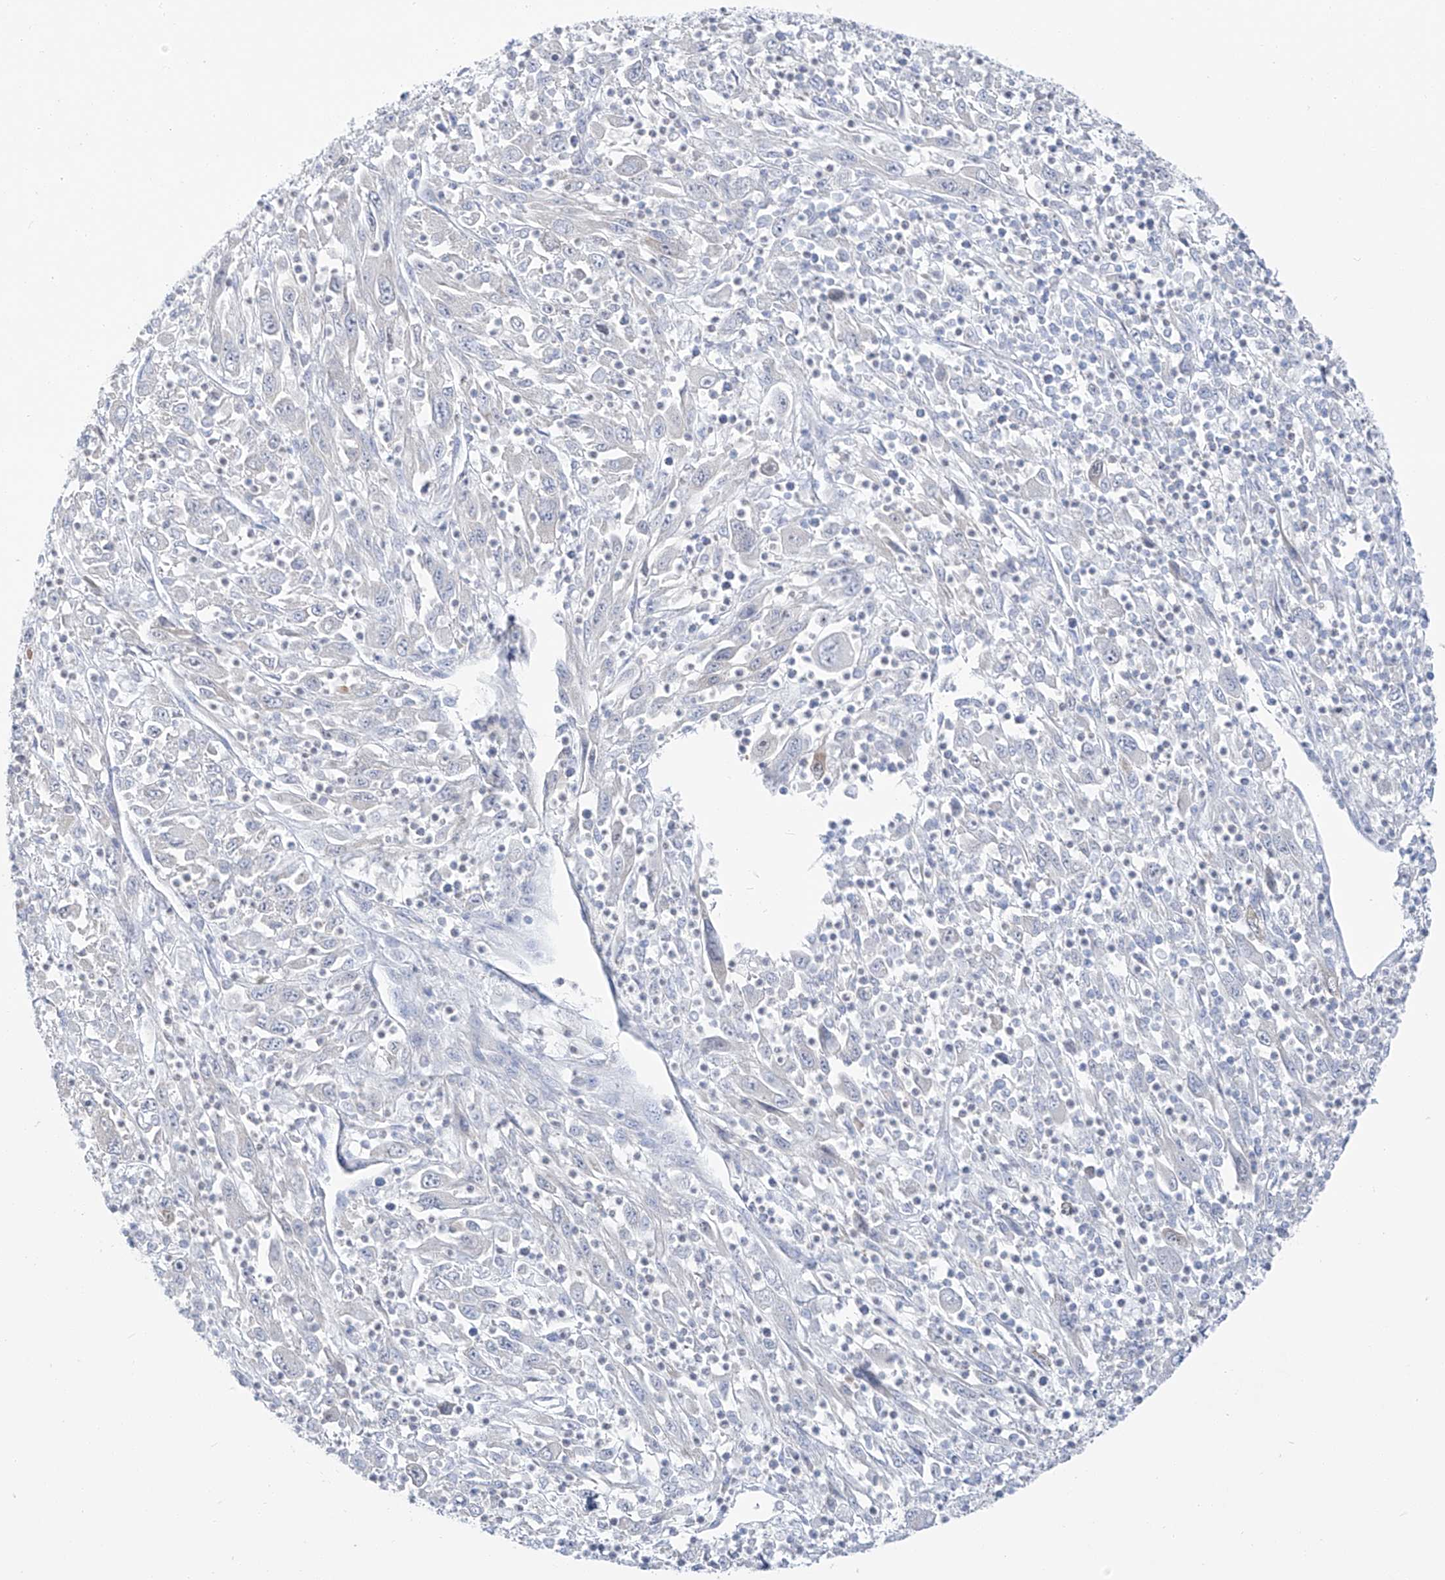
{"staining": {"intensity": "negative", "quantity": "none", "location": "none"}, "tissue": "melanoma", "cell_type": "Tumor cells", "image_type": "cancer", "snomed": [{"axis": "morphology", "description": "Malignant melanoma, Metastatic site"}, {"axis": "topography", "description": "Skin"}], "caption": "Melanoma was stained to show a protein in brown. There is no significant expression in tumor cells.", "gene": "UFL1", "patient": {"sex": "female", "age": 56}}